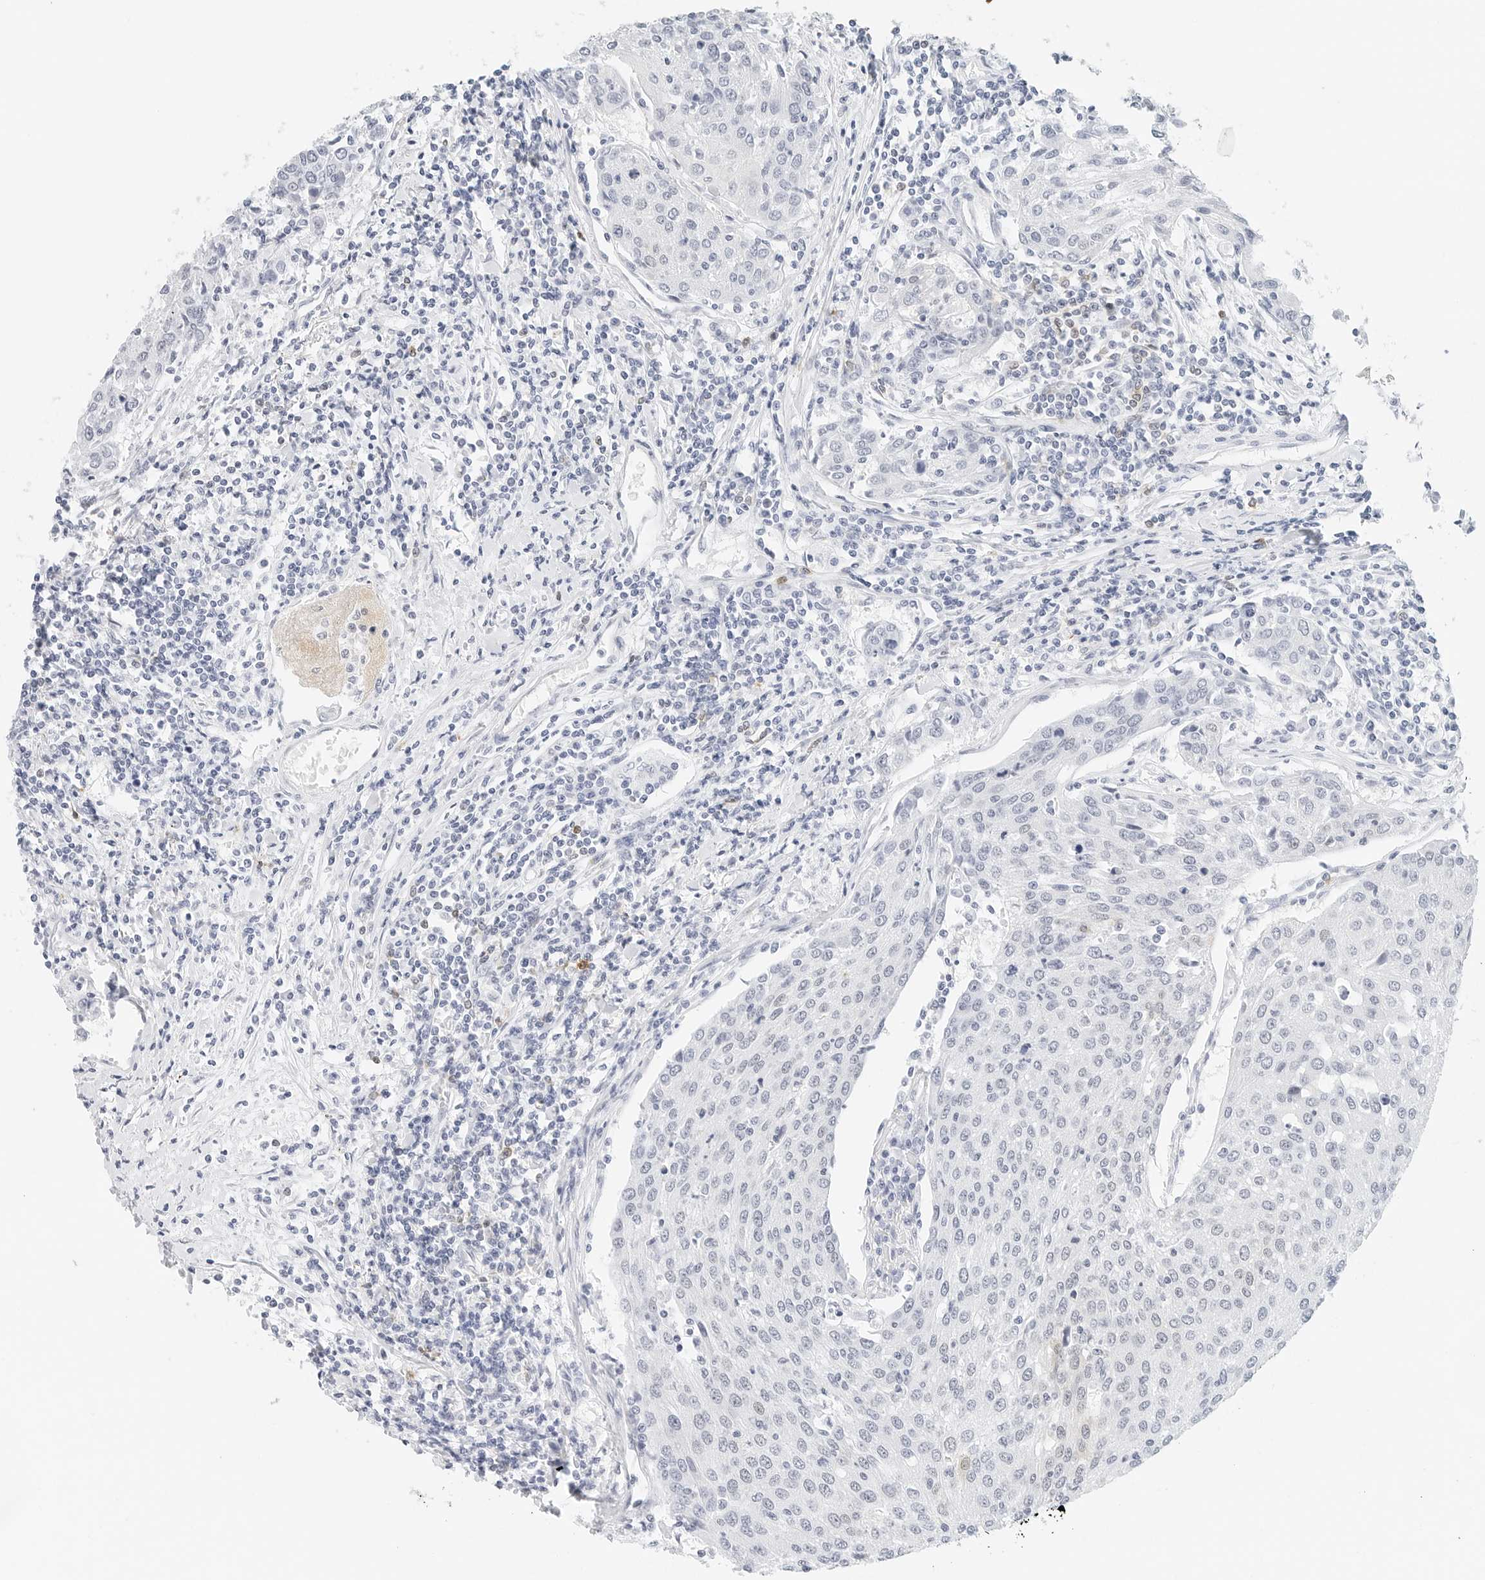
{"staining": {"intensity": "negative", "quantity": "none", "location": "none"}, "tissue": "urothelial cancer", "cell_type": "Tumor cells", "image_type": "cancer", "snomed": [{"axis": "morphology", "description": "Urothelial carcinoma, High grade"}, {"axis": "topography", "description": "Urinary bladder"}], "caption": "Immunohistochemistry of human urothelial carcinoma (high-grade) displays no staining in tumor cells. The staining was performed using DAB (3,3'-diaminobenzidine) to visualize the protein expression in brown, while the nuclei were stained in blue with hematoxylin (Magnification: 20x).", "gene": "CD22", "patient": {"sex": "female", "age": 85}}